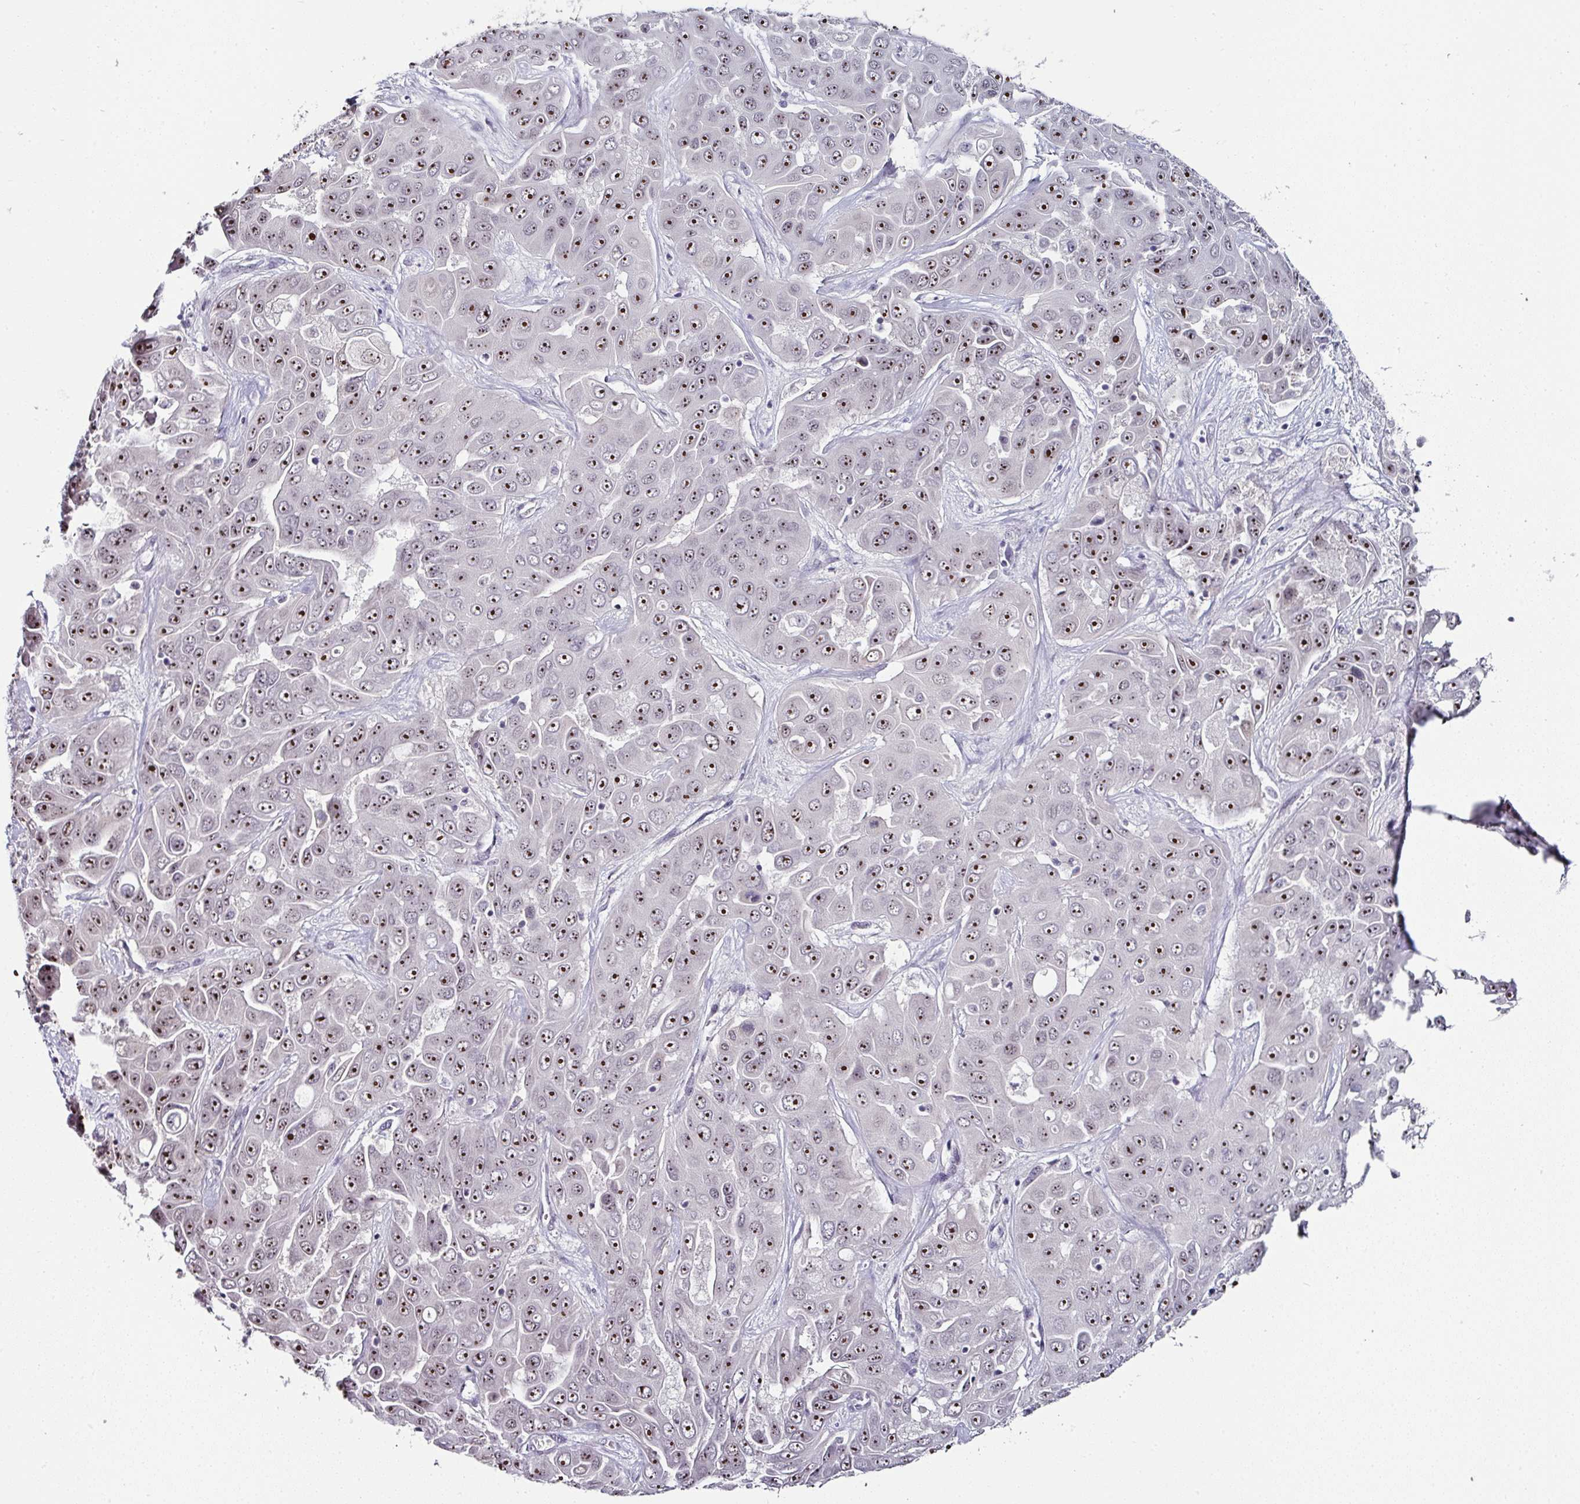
{"staining": {"intensity": "moderate", "quantity": ">75%", "location": "nuclear"}, "tissue": "liver cancer", "cell_type": "Tumor cells", "image_type": "cancer", "snomed": [{"axis": "morphology", "description": "Cholangiocarcinoma"}, {"axis": "topography", "description": "Liver"}], "caption": "Cholangiocarcinoma (liver) was stained to show a protein in brown. There is medium levels of moderate nuclear positivity in about >75% of tumor cells. The protein of interest is shown in brown color, while the nuclei are stained blue.", "gene": "NACC2", "patient": {"sex": "female", "age": 52}}